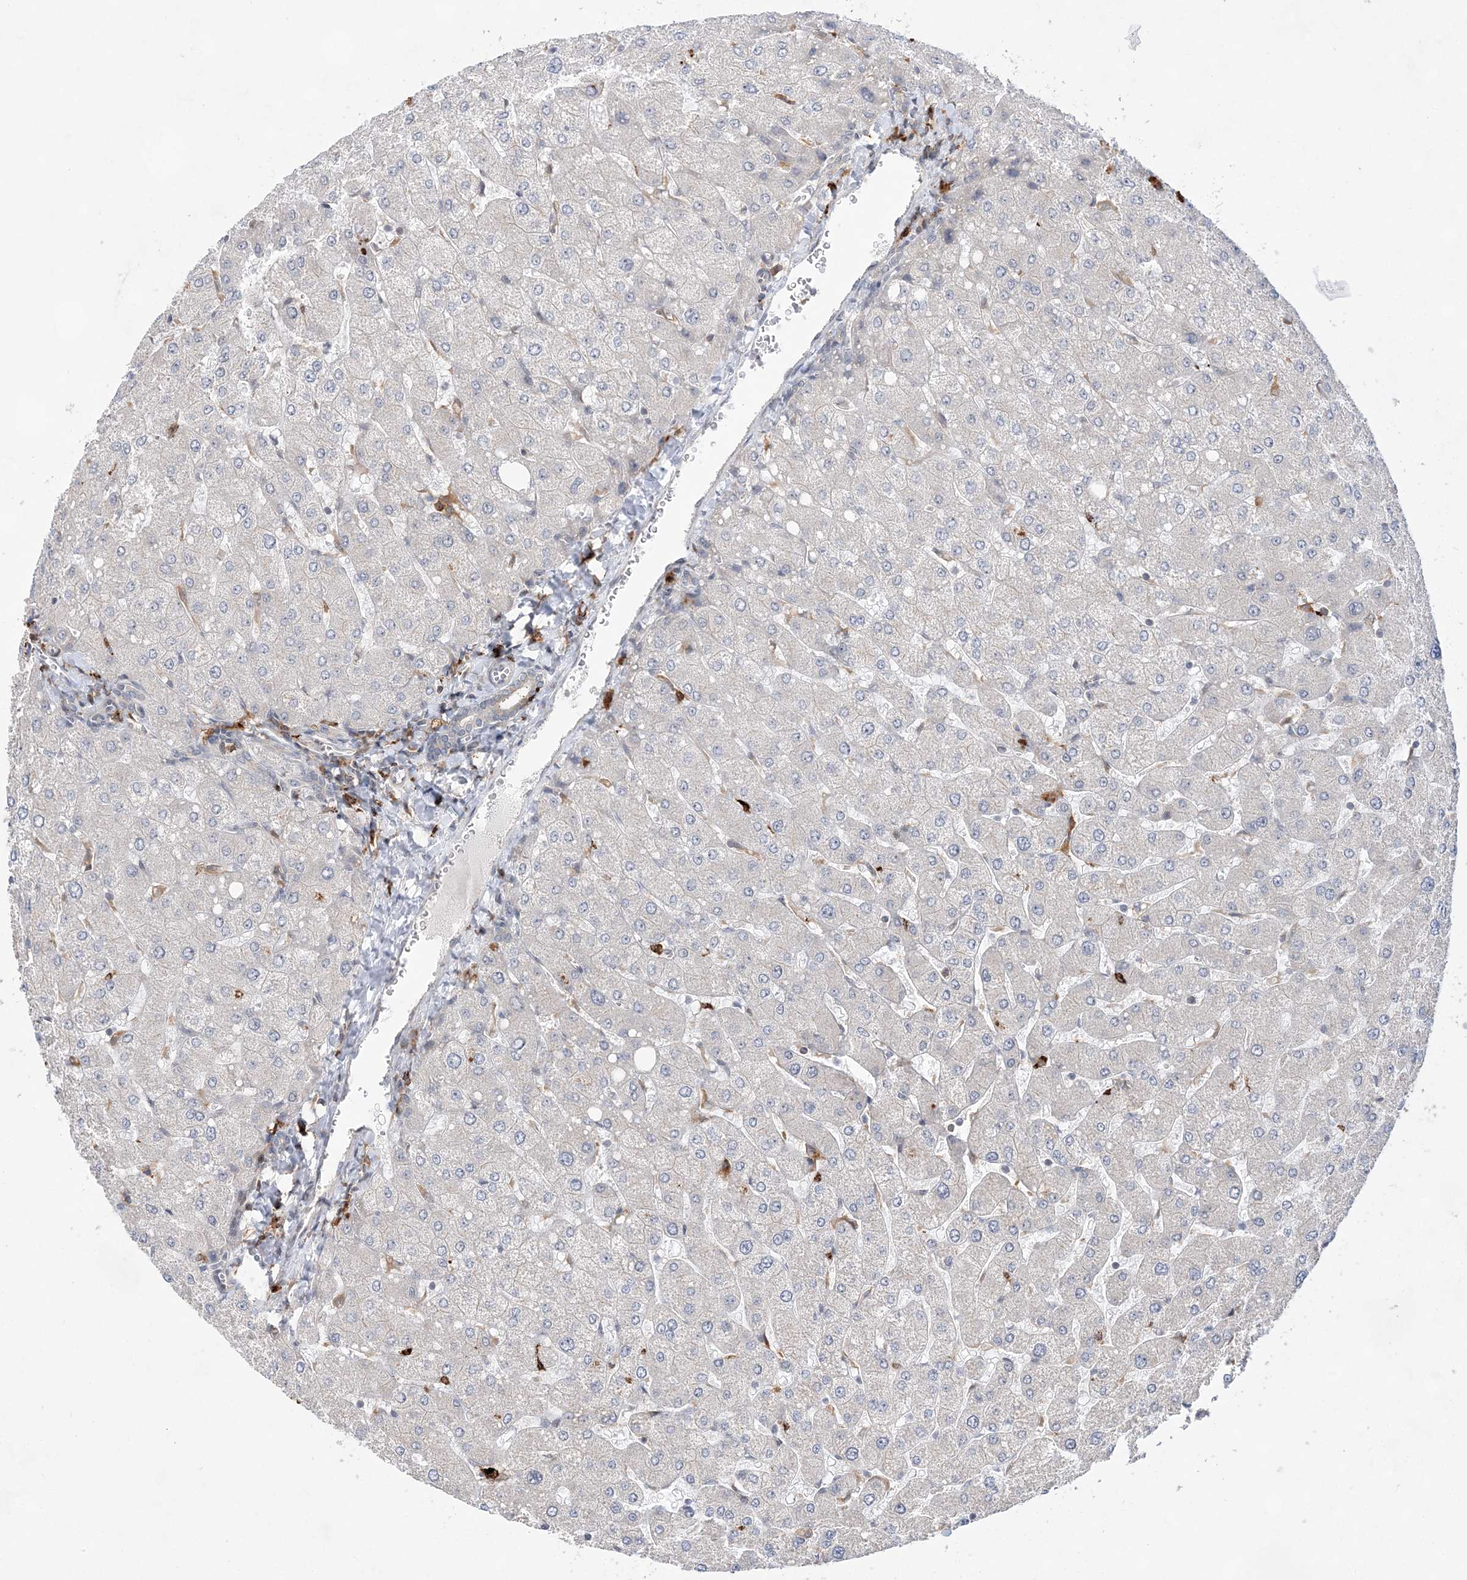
{"staining": {"intensity": "weak", "quantity": ">75%", "location": "cytoplasmic/membranous"}, "tissue": "liver", "cell_type": "Cholangiocytes", "image_type": "normal", "snomed": [{"axis": "morphology", "description": "Normal tissue, NOS"}, {"axis": "topography", "description": "Liver"}], "caption": "Protein analysis of normal liver exhibits weak cytoplasmic/membranous positivity in approximately >75% of cholangiocytes.", "gene": "ANAPC15", "patient": {"sex": "male", "age": 55}}